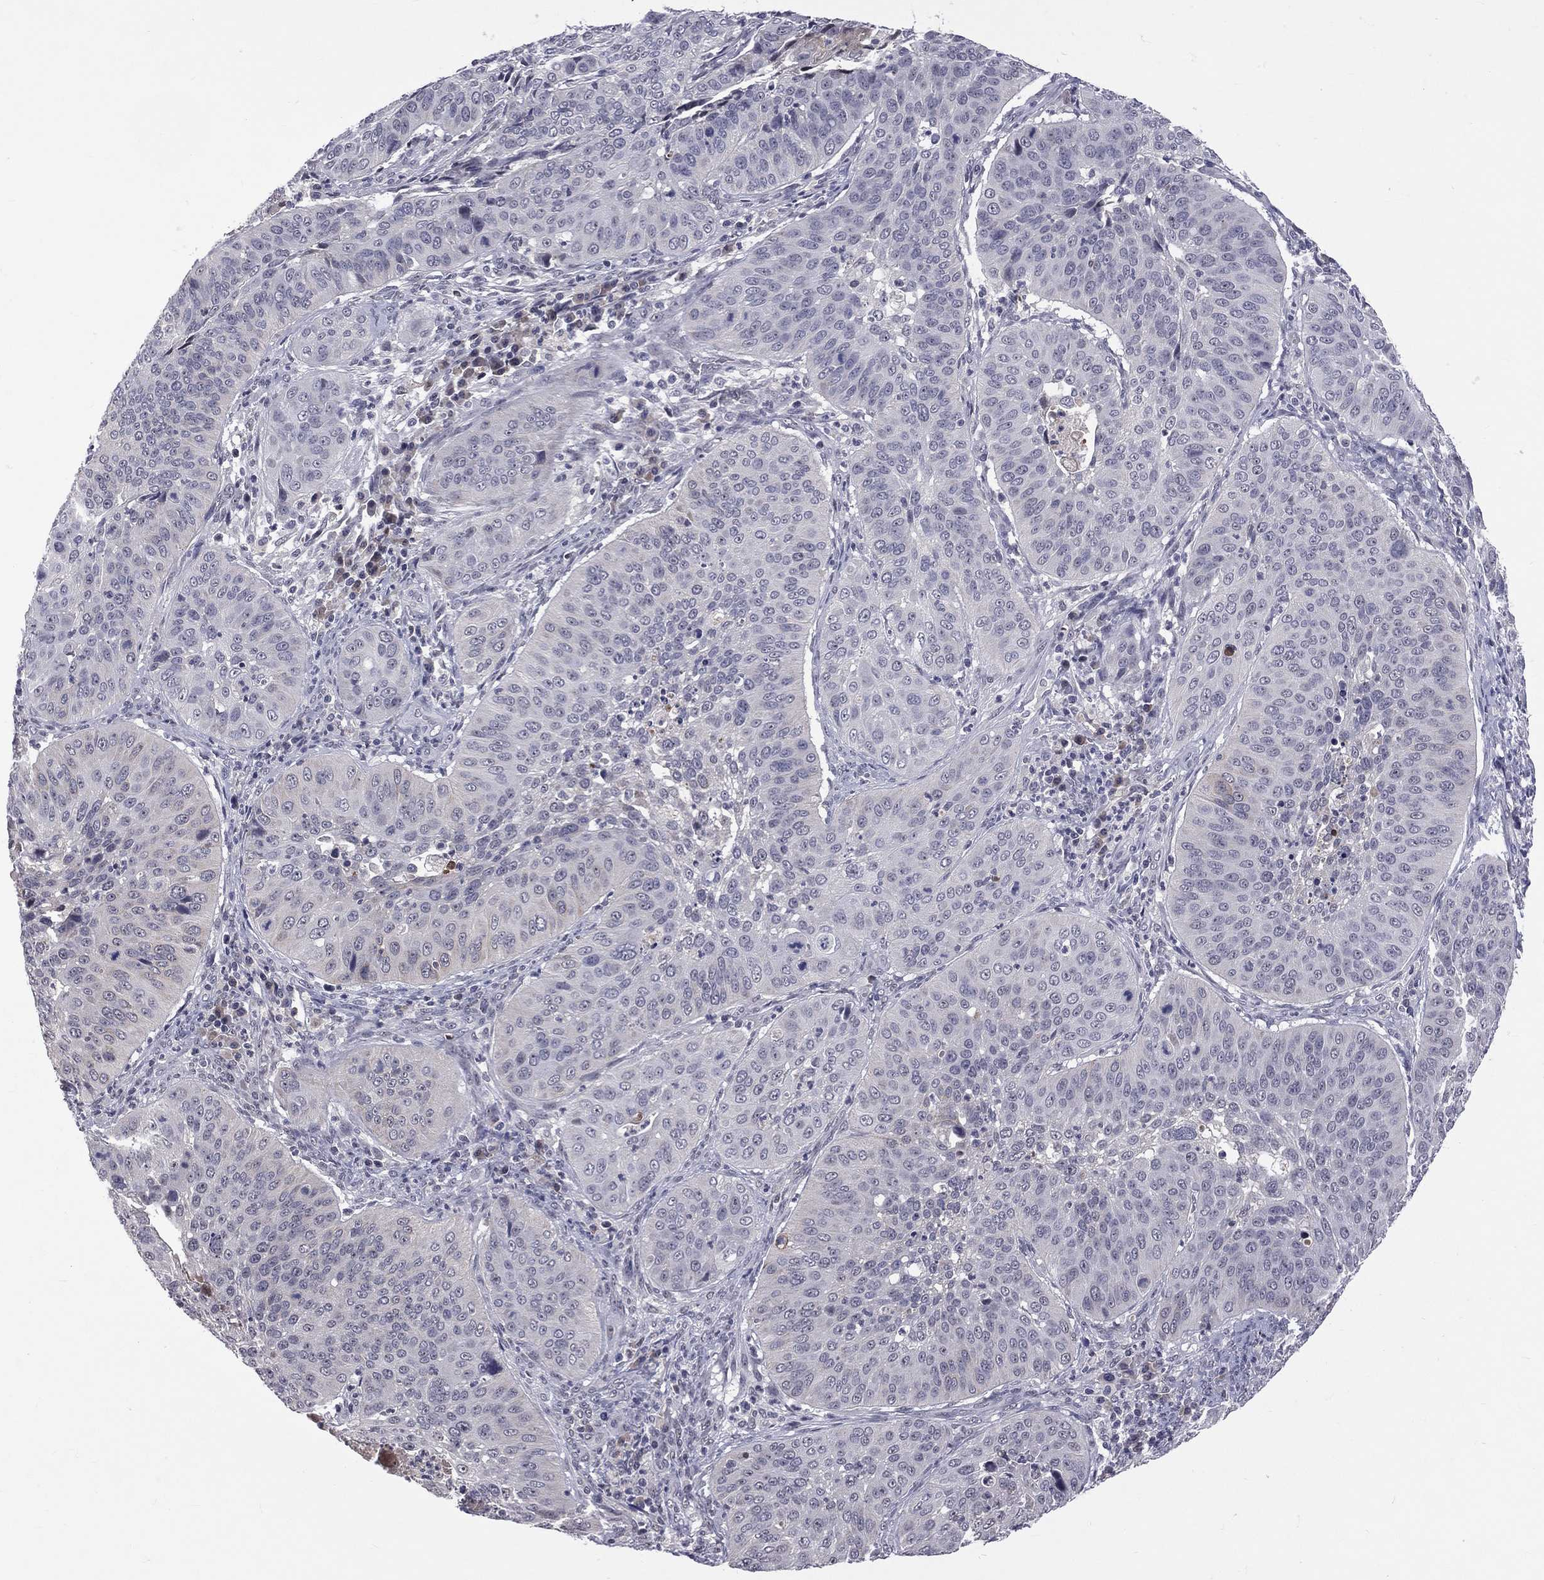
{"staining": {"intensity": "negative", "quantity": "none", "location": "none"}, "tissue": "cervical cancer", "cell_type": "Tumor cells", "image_type": "cancer", "snomed": [{"axis": "morphology", "description": "Normal tissue, NOS"}, {"axis": "morphology", "description": "Squamous cell carcinoma, NOS"}, {"axis": "topography", "description": "Cervix"}], "caption": "Immunohistochemistry (IHC) of cervical cancer (squamous cell carcinoma) shows no positivity in tumor cells.", "gene": "DSG4", "patient": {"sex": "female", "age": 39}}